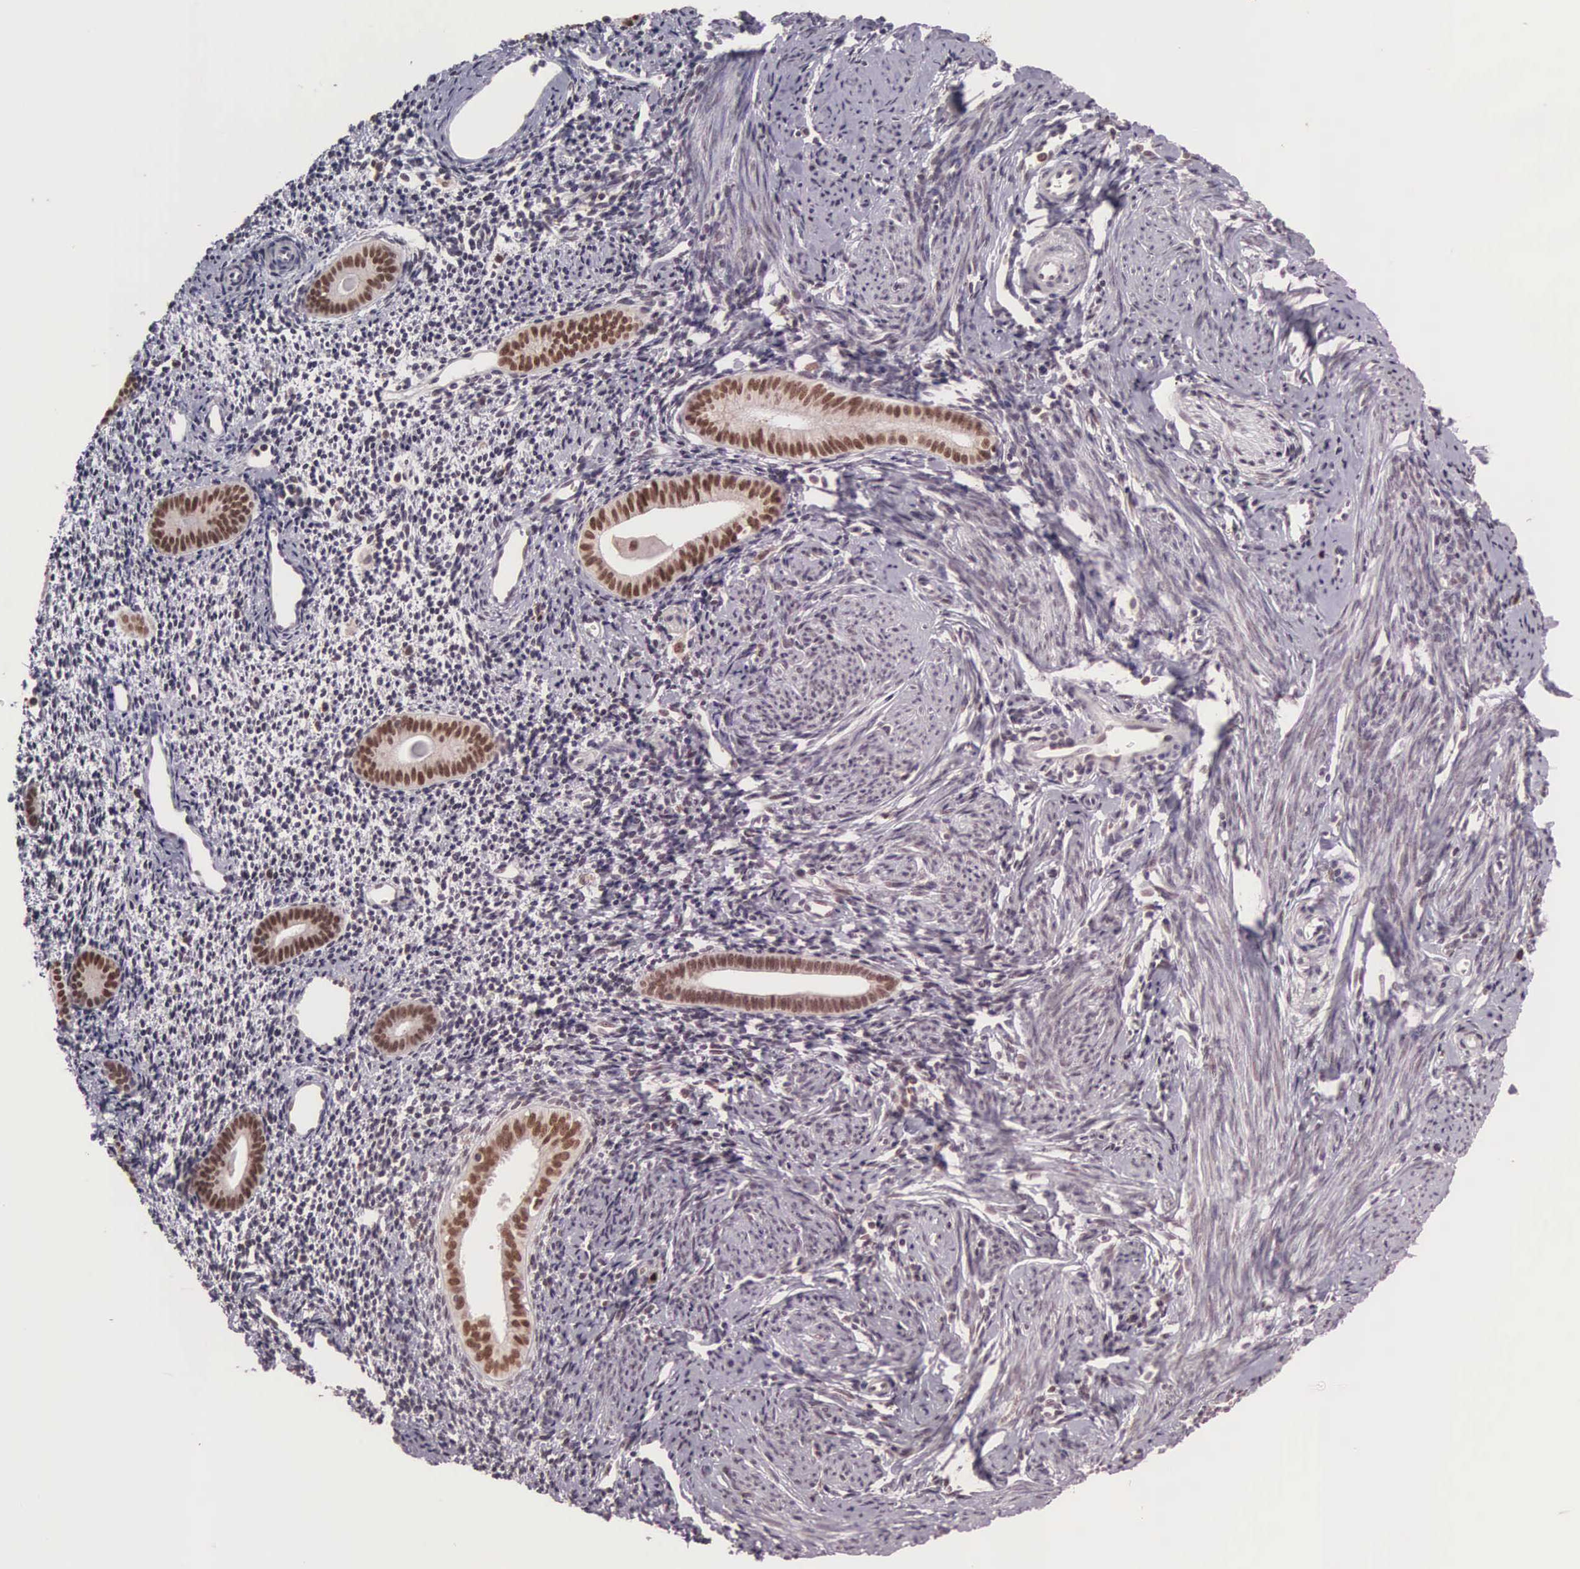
{"staining": {"intensity": "negative", "quantity": "none", "location": "none"}, "tissue": "endometrium", "cell_type": "Cells in endometrial stroma", "image_type": "normal", "snomed": [{"axis": "morphology", "description": "Normal tissue, NOS"}, {"axis": "morphology", "description": "Neoplasm, benign, NOS"}, {"axis": "topography", "description": "Uterus"}], "caption": "DAB immunohistochemical staining of unremarkable endometrium shows no significant expression in cells in endometrial stroma.", "gene": "TRMT5", "patient": {"sex": "female", "age": 55}}